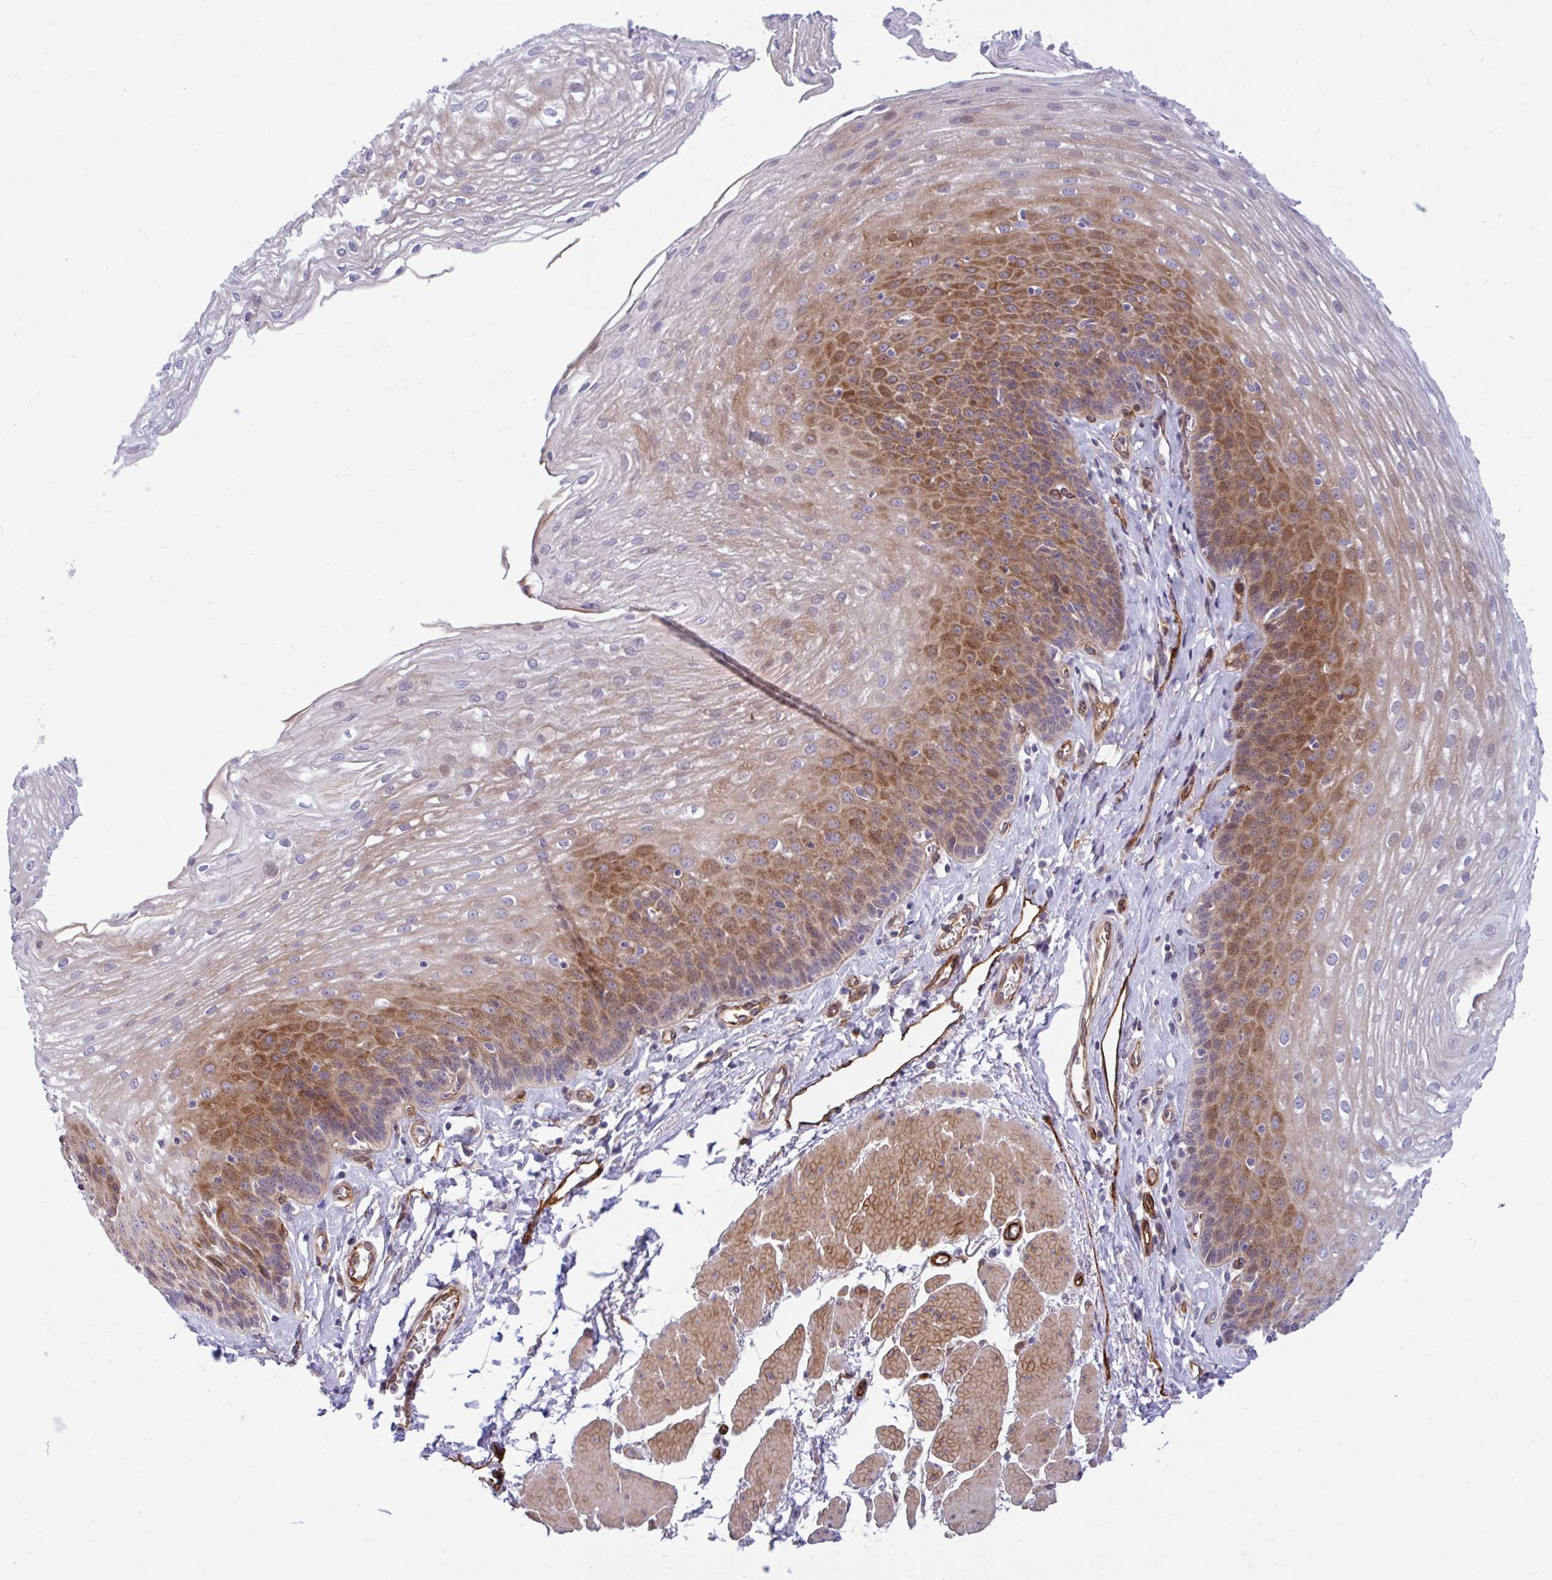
{"staining": {"intensity": "moderate", "quantity": "25%-75%", "location": "cytoplasmic/membranous"}, "tissue": "esophagus", "cell_type": "Squamous epithelial cells", "image_type": "normal", "snomed": [{"axis": "morphology", "description": "Normal tissue, NOS"}, {"axis": "topography", "description": "Esophagus"}], "caption": "Protein positivity by IHC shows moderate cytoplasmic/membranous expression in about 25%-75% of squamous epithelial cells in normal esophagus. (DAB IHC, brown staining for protein, blue staining for nuclei).", "gene": "ESPNL", "patient": {"sex": "female", "age": 81}}